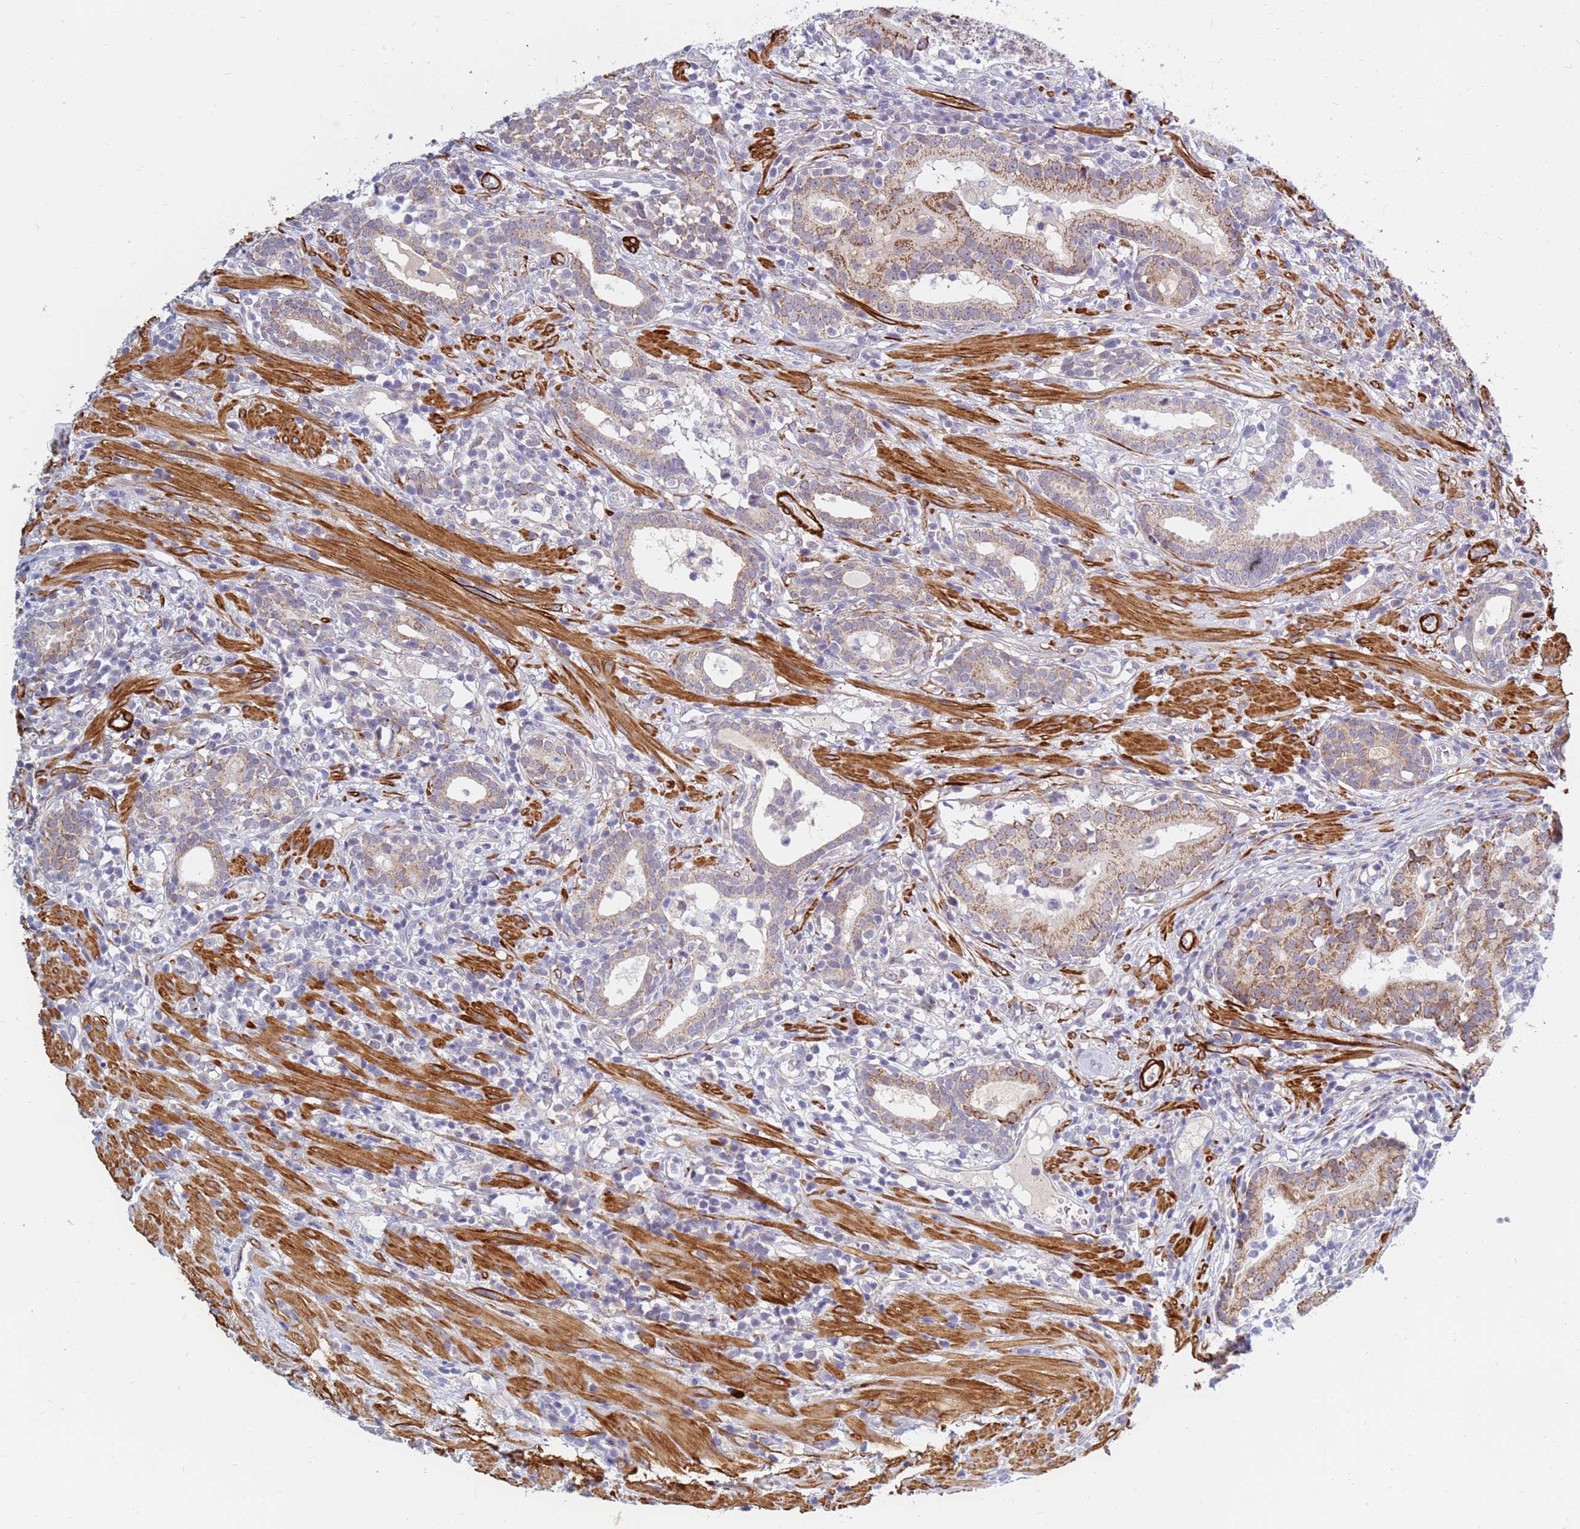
{"staining": {"intensity": "moderate", "quantity": ">75%", "location": "cytoplasmic/membranous"}, "tissue": "prostate cancer", "cell_type": "Tumor cells", "image_type": "cancer", "snomed": [{"axis": "morphology", "description": "Adenocarcinoma, High grade"}, {"axis": "topography", "description": "Prostate"}], "caption": "The histopathology image exhibits immunohistochemical staining of prostate cancer (adenocarcinoma (high-grade)). There is moderate cytoplasmic/membranous expression is seen in about >75% of tumor cells.", "gene": "SDR39U1", "patient": {"sex": "male", "age": 67}}